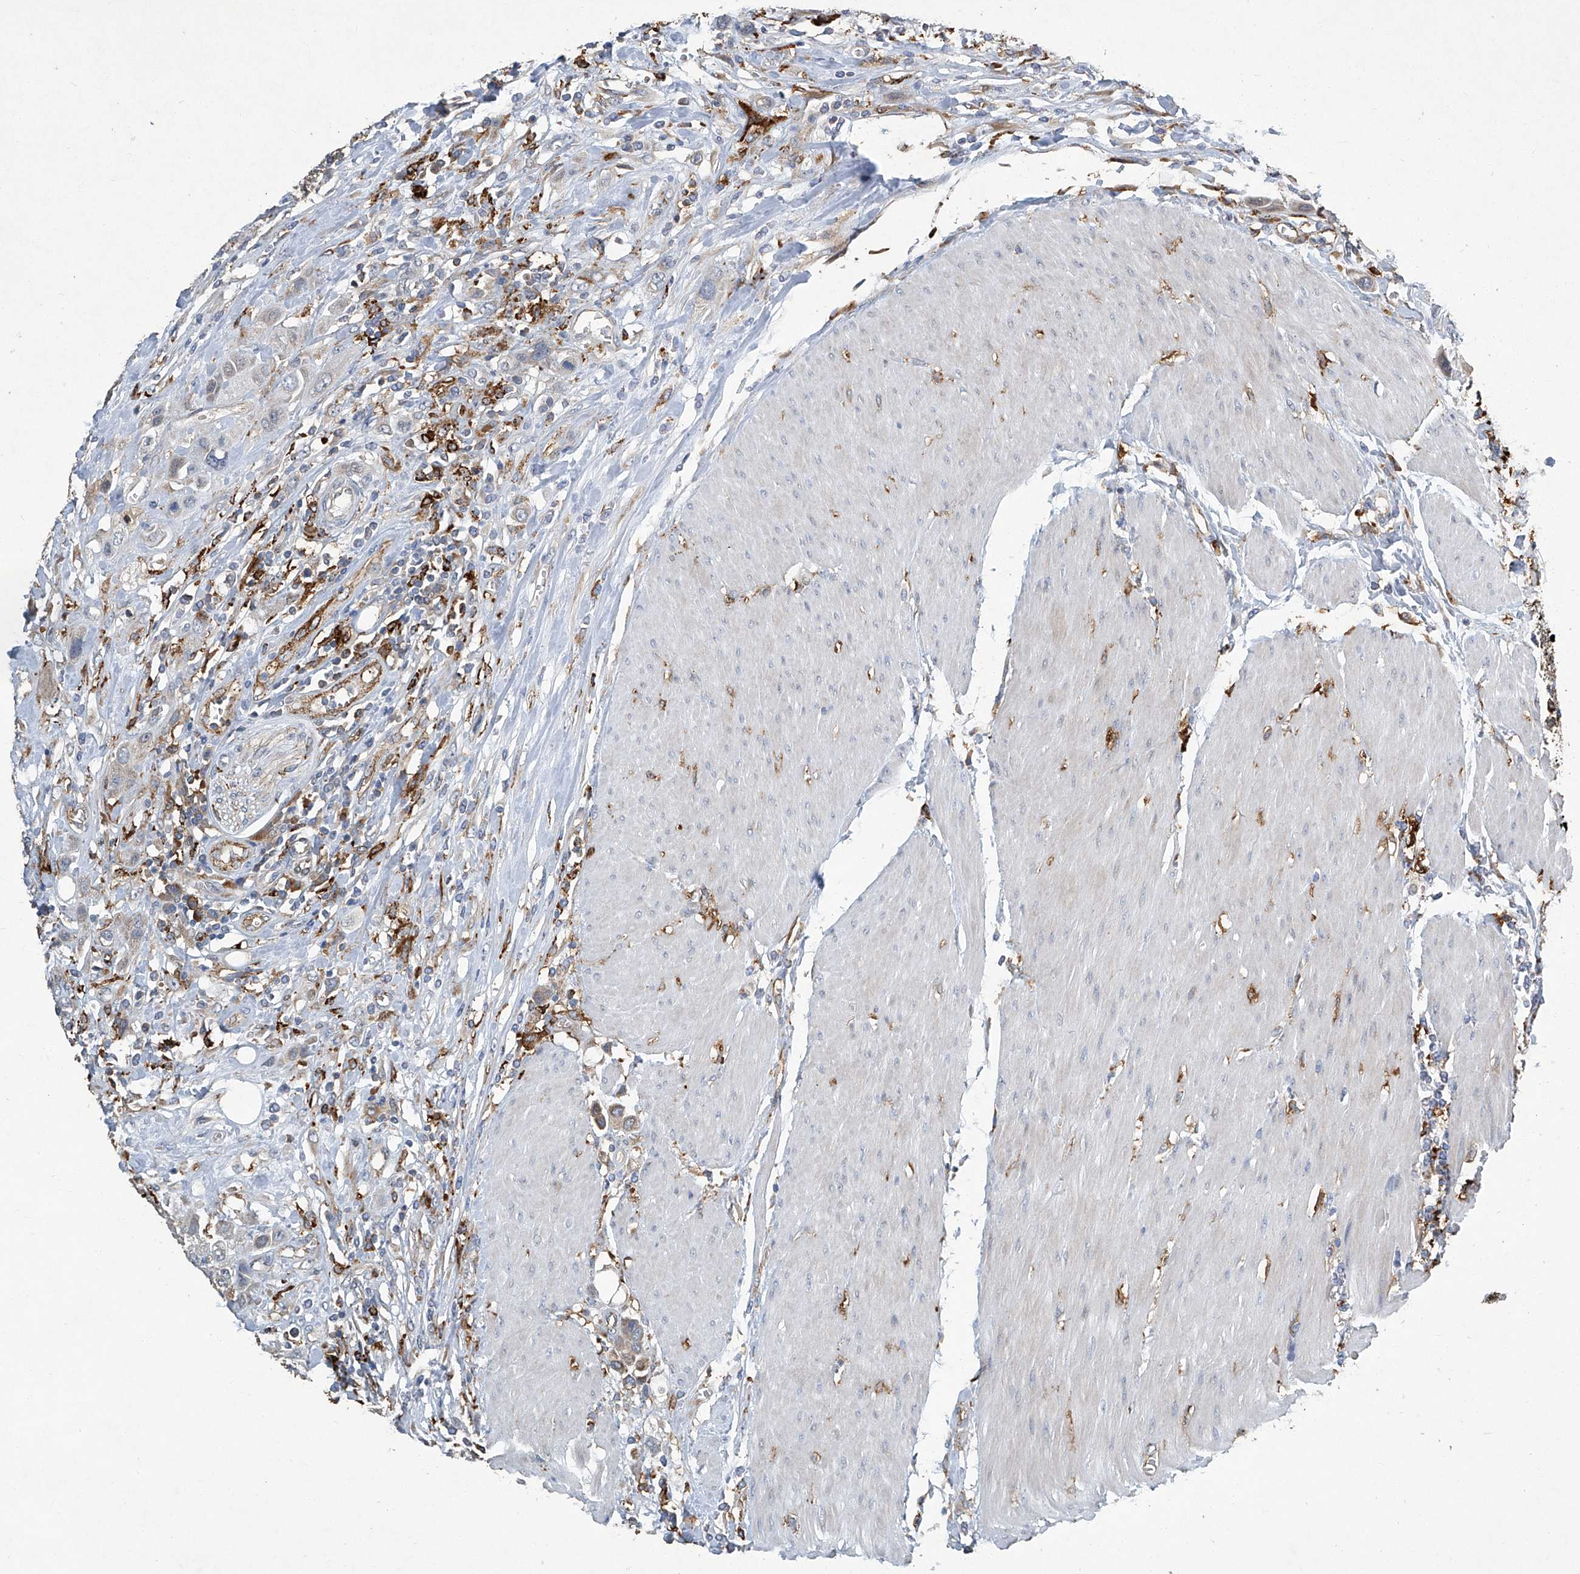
{"staining": {"intensity": "negative", "quantity": "none", "location": "none"}, "tissue": "urothelial cancer", "cell_type": "Tumor cells", "image_type": "cancer", "snomed": [{"axis": "morphology", "description": "Urothelial carcinoma, High grade"}, {"axis": "topography", "description": "Urinary bladder"}], "caption": "Immunohistochemical staining of human urothelial cancer shows no significant positivity in tumor cells.", "gene": "FAM167A", "patient": {"sex": "male", "age": 50}}